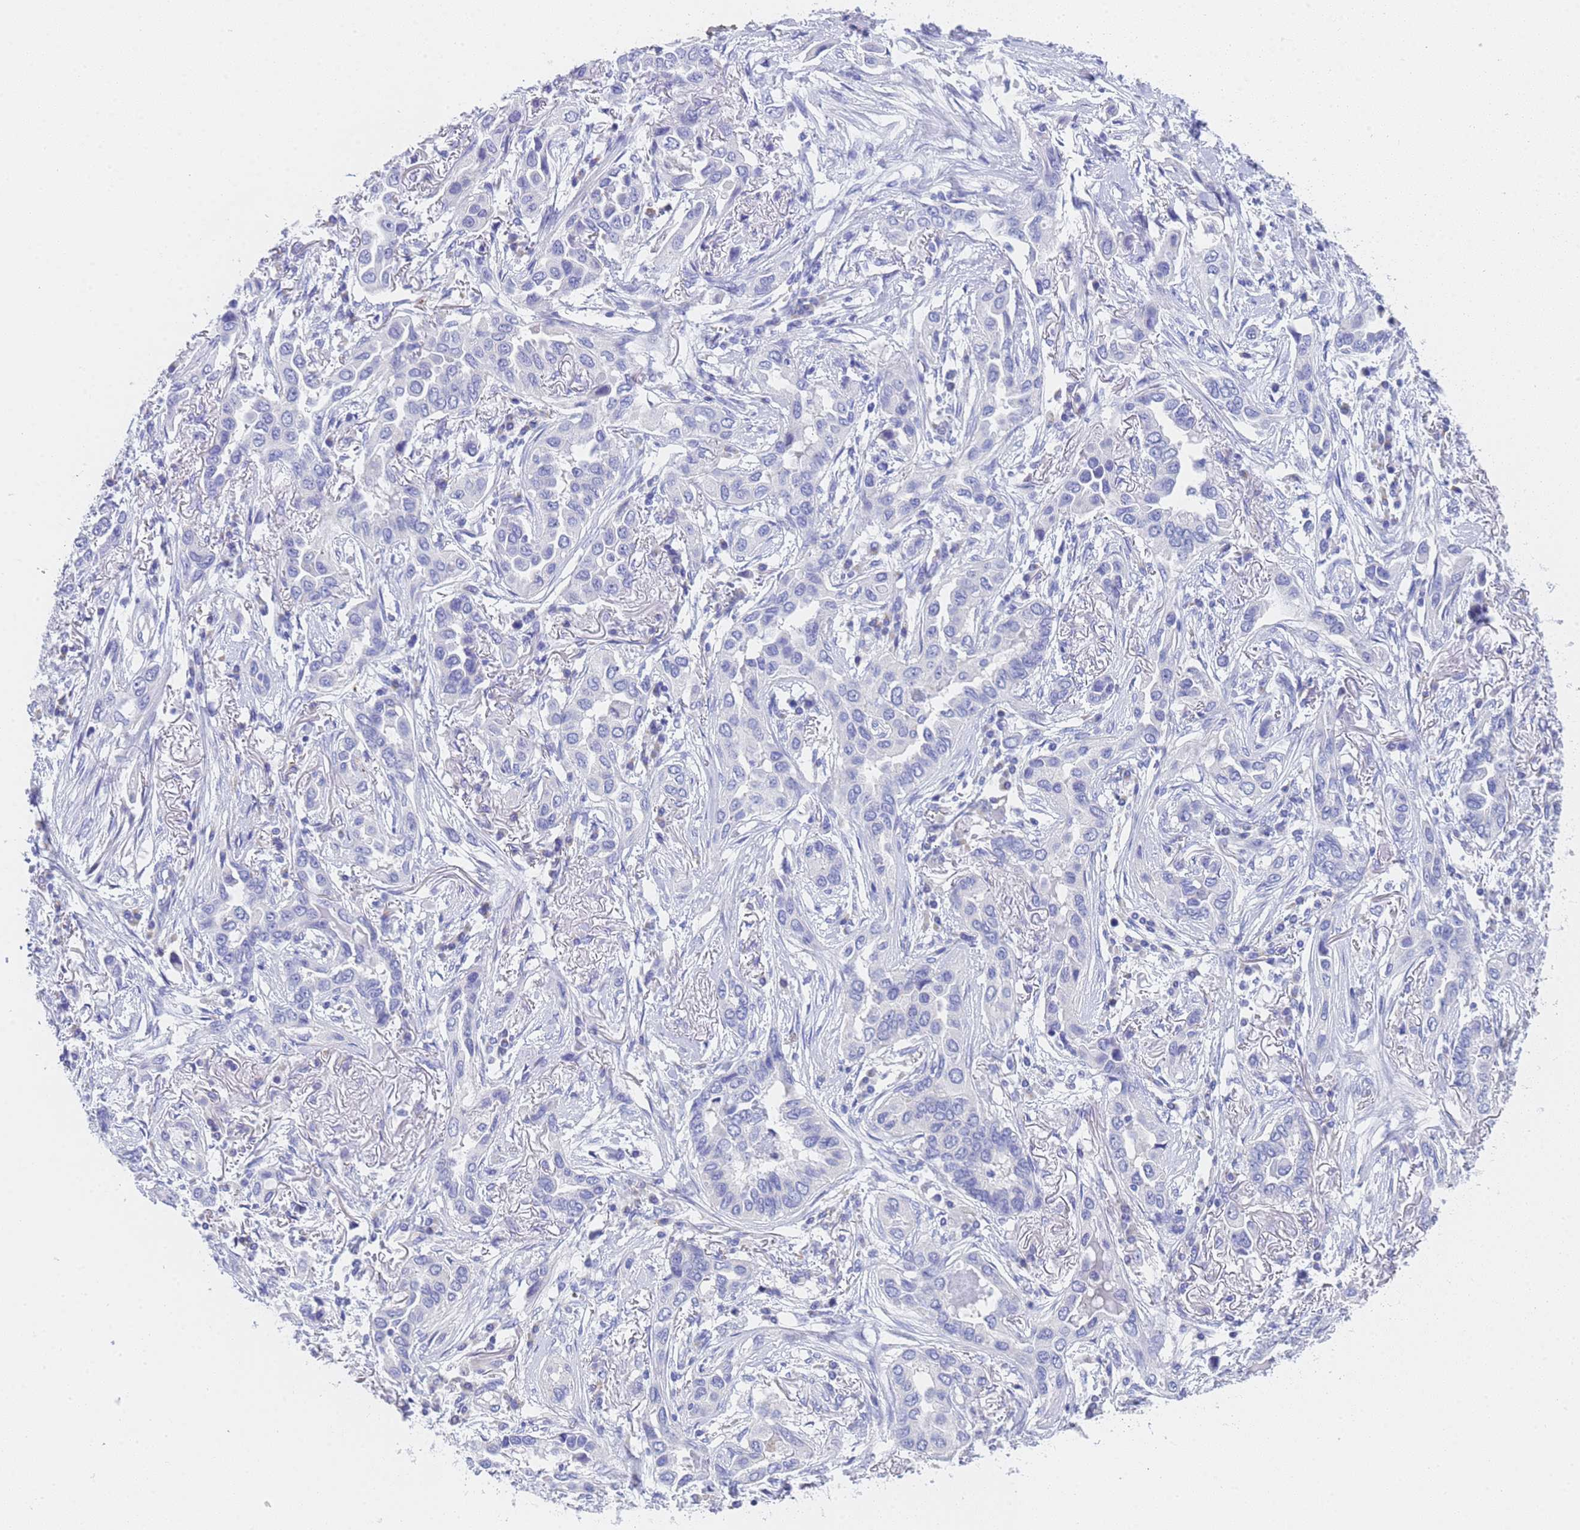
{"staining": {"intensity": "negative", "quantity": "none", "location": "none"}, "tissue": "lung cancer", "cell_type": "Tumor cells", "image_type": "cancer", "snomed": [{"axis": "morphology", "description": "Adenocarcinoma, NOS"}, {"axis": "topography", "description": "Lung"}], "caption": "Tumor cells are negative for protein expression in human lung cancer (adenocarcinoma).", "gene": "STATH", "patient": {"sex": "female", "age": 76}}